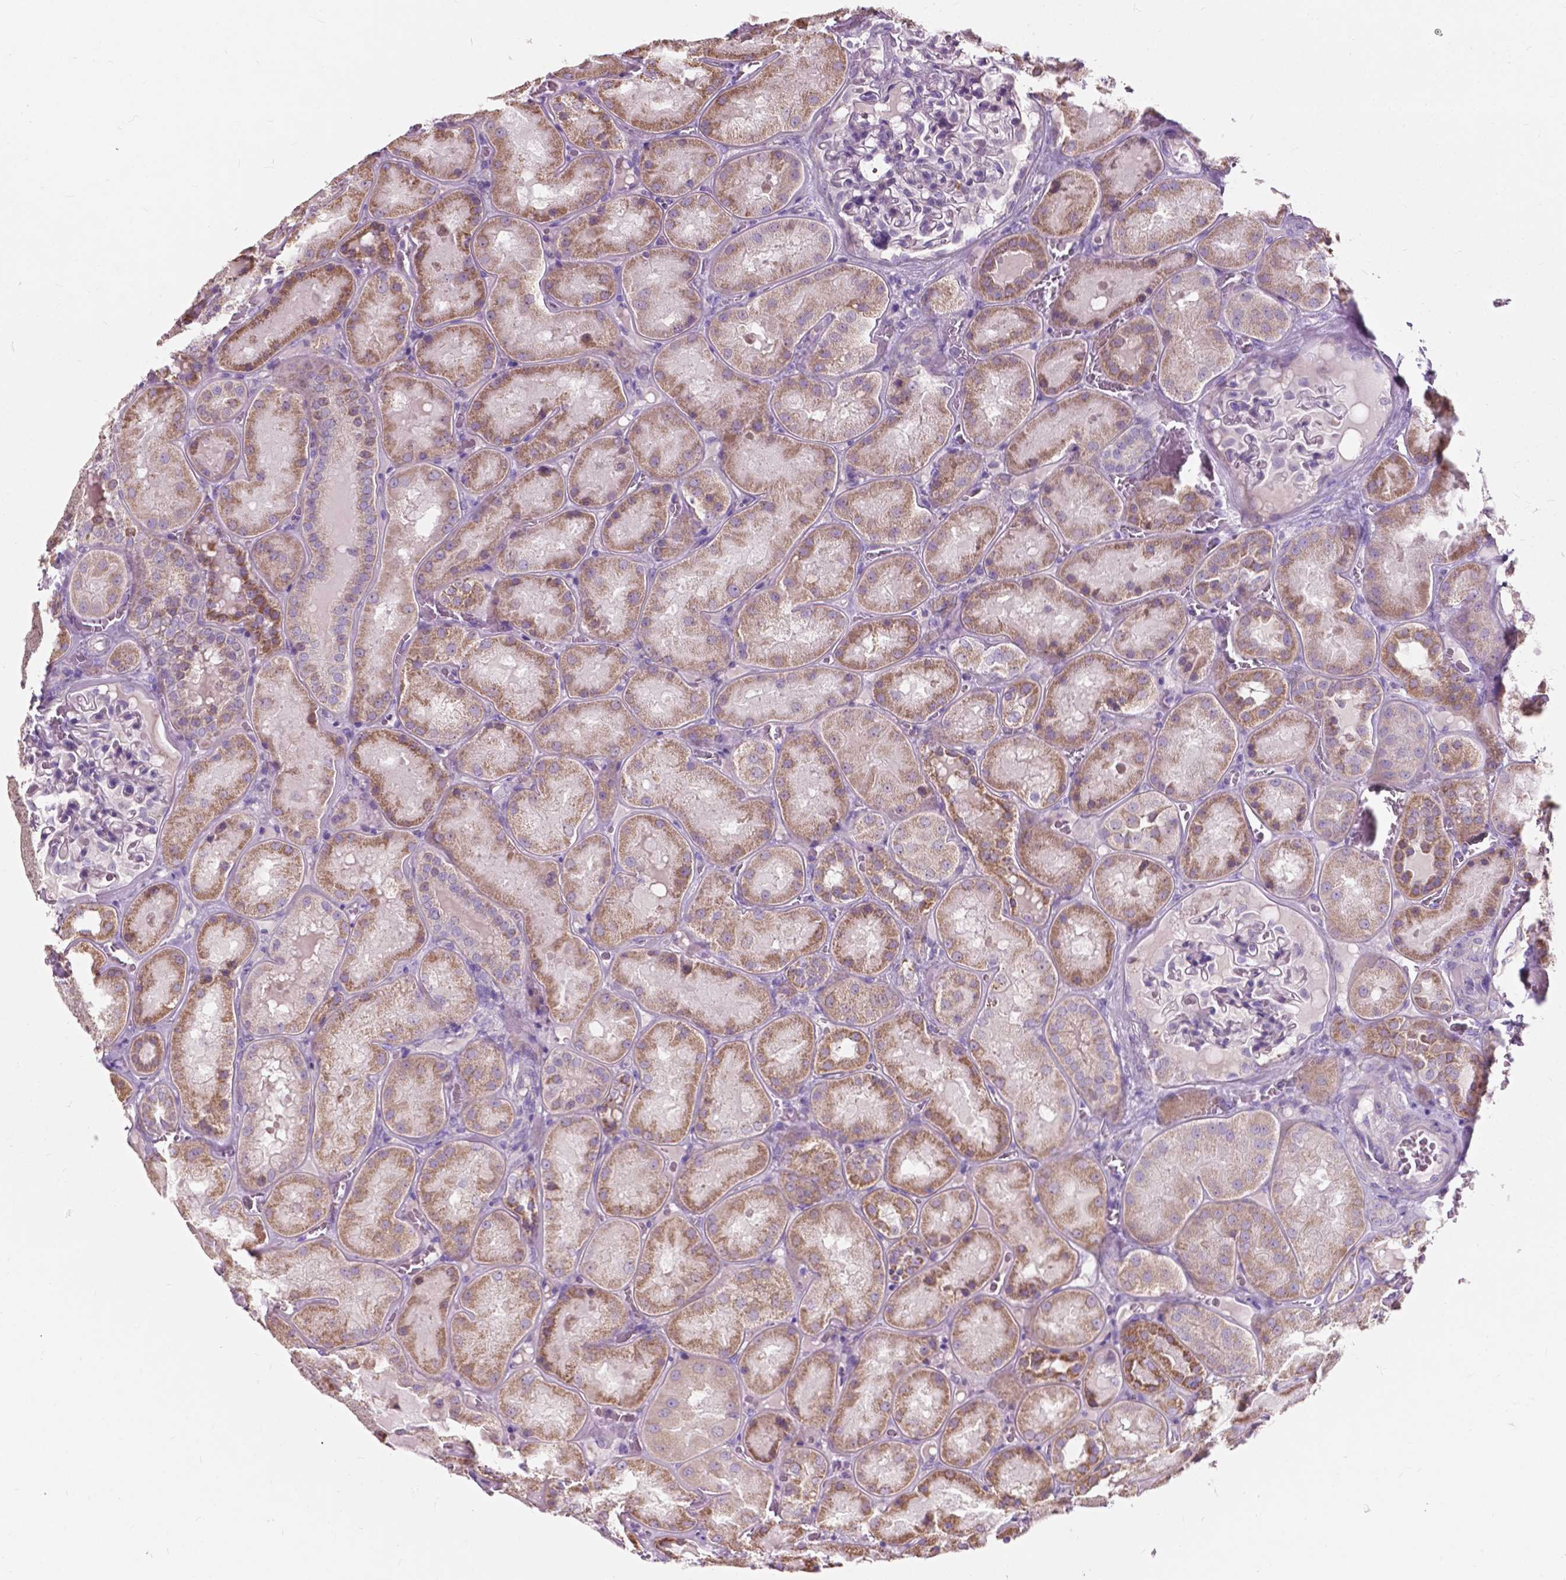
{"staining": {"intensity": "negative", "quantity": "none", "location": "none"}, "tissue": "kidney", "cell_type": "Cells in glomeruli", "image_type": "normal", "snomed": [{"axis": "morphology", "description": "Normal tissue, NOS"}, {"axis": "topography", "description": "Kidney"}], "caption": "DAB immunohistochemical staining of unremarkable human kidney demonstrates no significant positivity in cells in glomeruli. The staining is performed using DAB (3,3'-diaminobenzidine) brown chromogen with nuclei counter-stained in using hematoxylin.", "gene": "NDUFS1", "patient": {"sex": "male", "age": 73}}